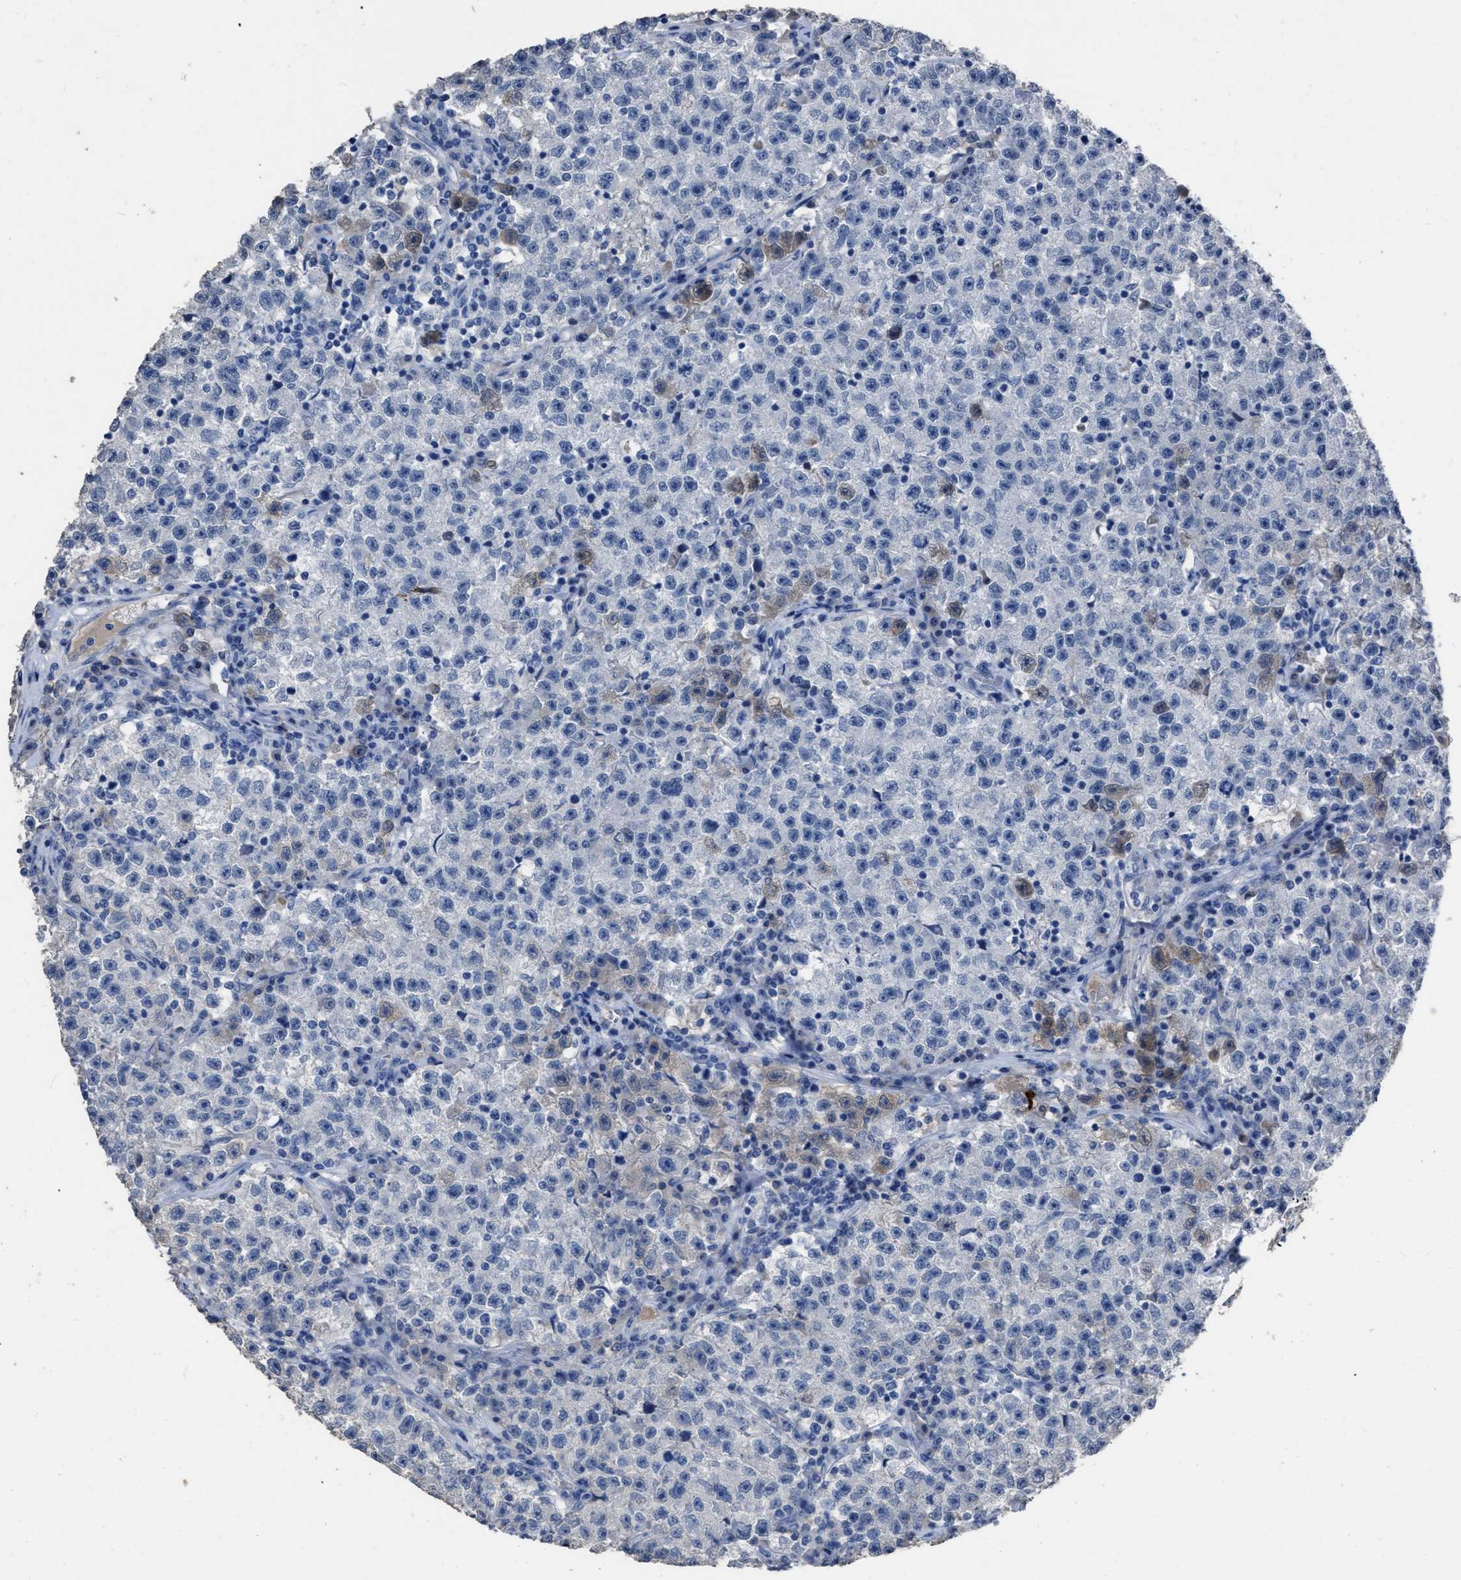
{"staining": {"intensity": "moderate", "quantity": "<25%", "location": "cytoplasmic/membranous"}, "tissue": "testis cancer", "cell_type": "Tumor cells", "image_type": "cancer", "snomed": [{"axis": "morphology", "description": "Seminoma, NOS"}, {"axis": "topography", "description": "Testis"}], "caption": "Testis seminoma stained with immunohistochemistry exhibits moderate cytoplasmic/membranous positivity in approximately <25% of tumor cells. Using DAB (3,3'-diaminobenzidine) (brown) and hematoxylin (blue) stains, captured at high magnification using brightfield microscopy.", "gene": "HABP2", "patient": {"sex": "male", "age": 22}}